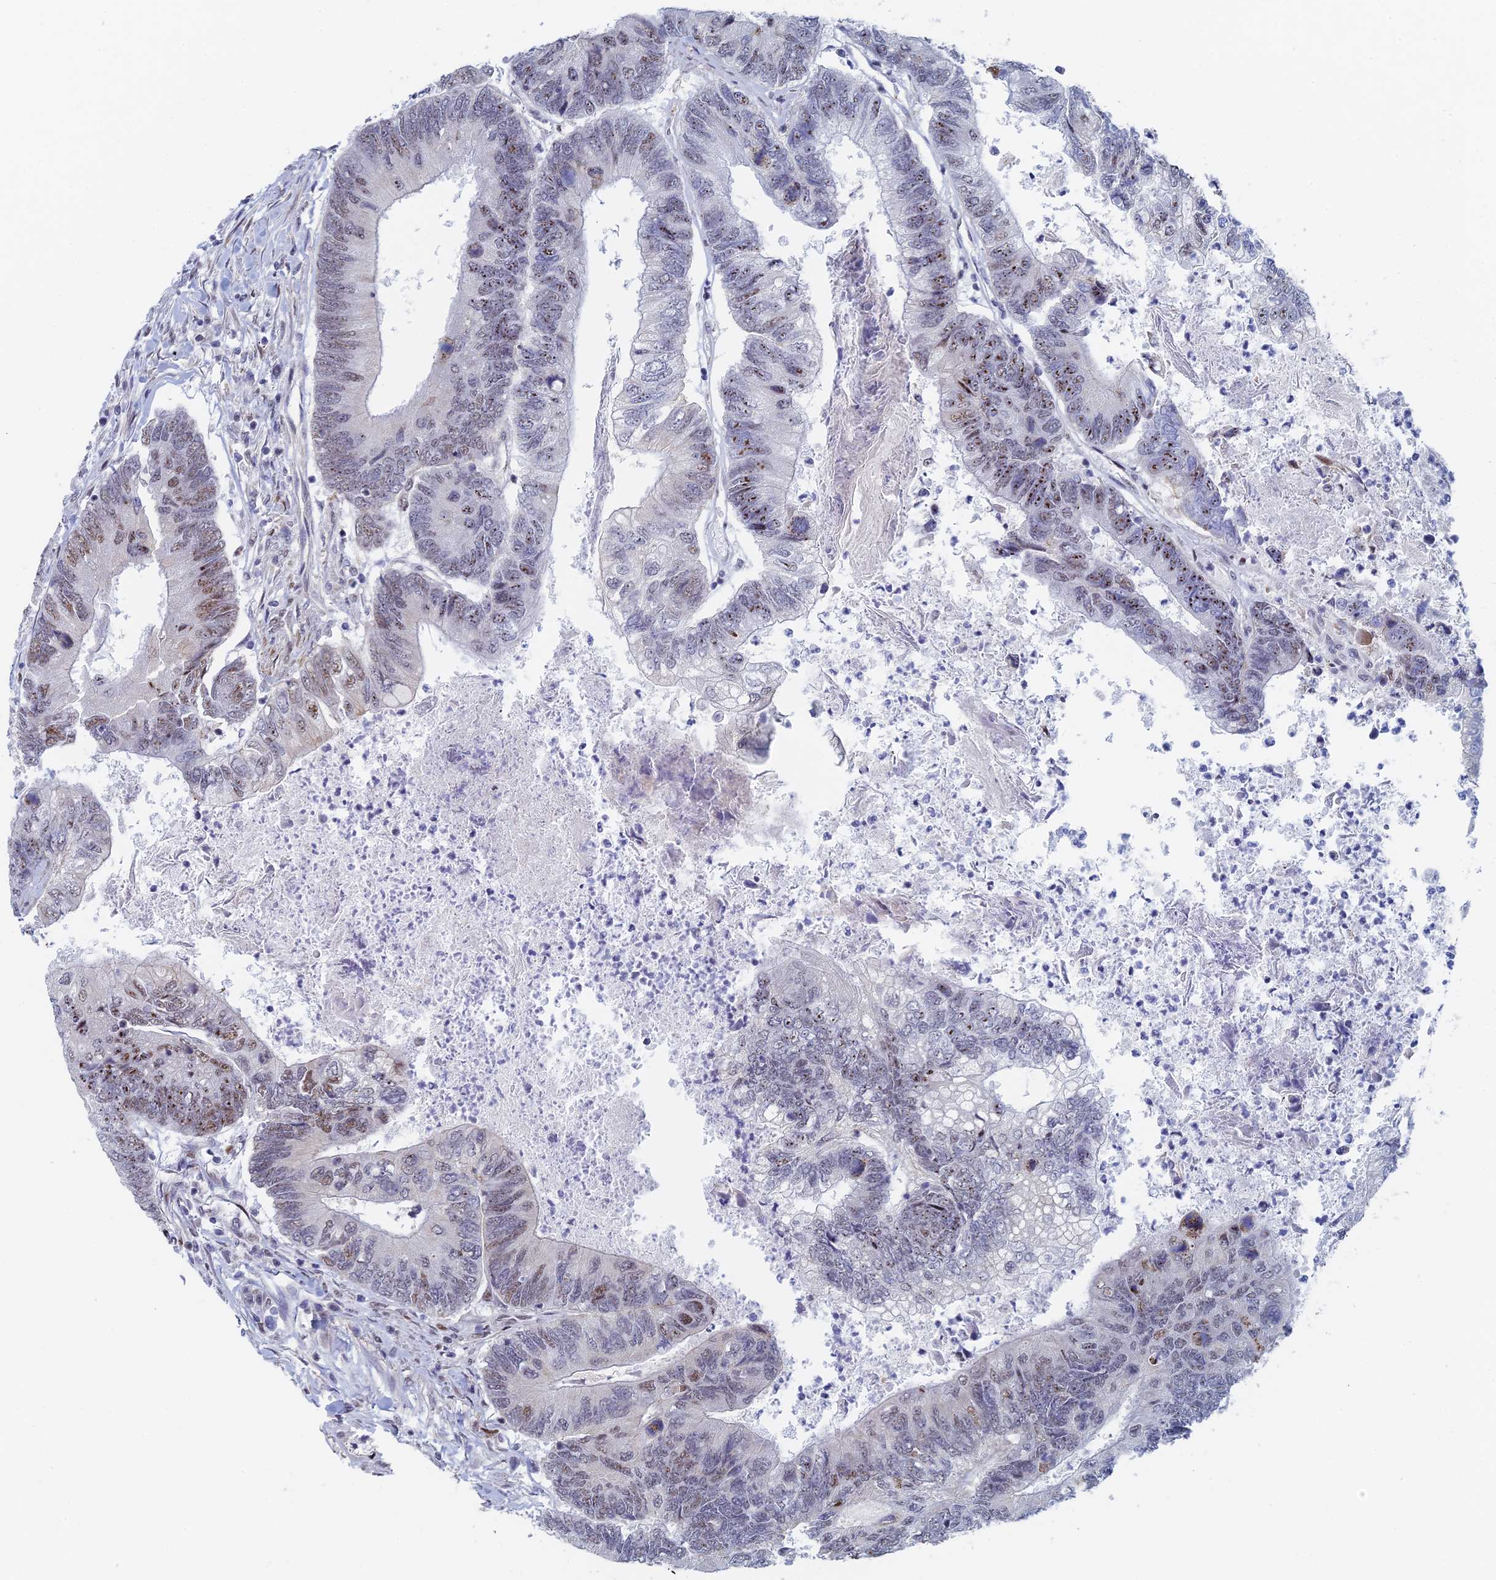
{"staining": {"intensity": "moderate", "quantity": "25%-75%", "location": "nuclear"}, "tissue": "colorectal cancer", "cell_type": "Tumor cells", "image_type": "cancer", "snomed": [{"axis": "morphology", "description": "Adenocarcinoma, NOS"}, {"axis": "topography", "description": "Colon"}], "caption": "The immunohistochemical stain shows moderate nuclear positivity in tumor cells of colorectal cancer tissue. (DAB (3,3'-diaminobenzidine) IHC with brightfield microscopy, high magnification).", "gene": "GMNC", "patient": {"sex": "female", "age": 67}}